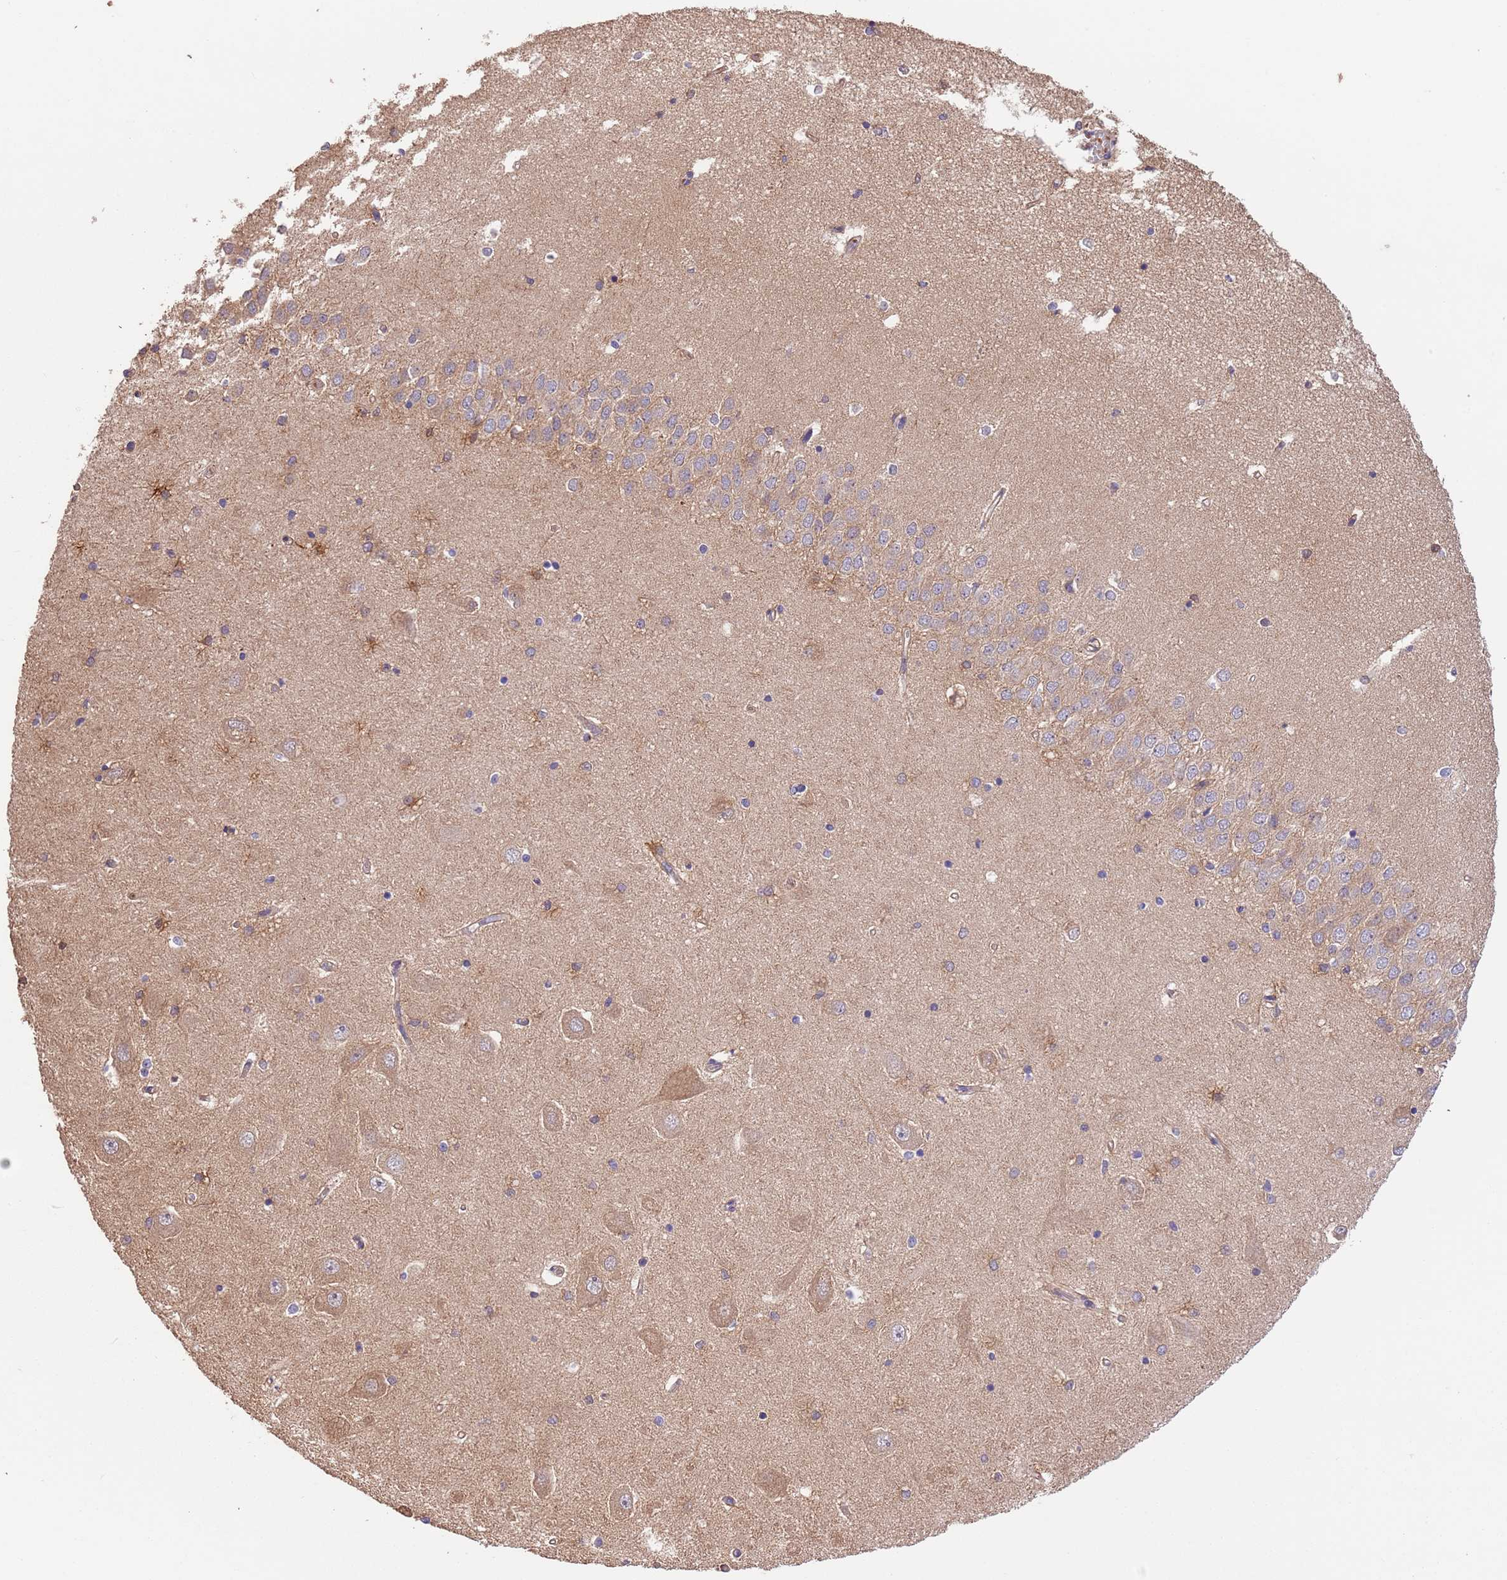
{"staining": {"intensity": "weak", "quantity": "<25%", "location": "cytoplasmic/membranous"}, "tissue": "hippocampus", "cell_type": "Glial cells", "image_type": "normal", "snomed": [{"axis": "morphology", "description": "Normal tissue, NOS"}, {"axis": "topography", "description": "Hippocampus"}], "caption": "IHC micrograph of normal hippocampus: human hippocampus stained with DAB (3,3'-diaminobenzidine) demonstrates no significant protein expression in glial cells.", "gene": "FAM89B", "patient": {"sex": "male", "age": 45}}